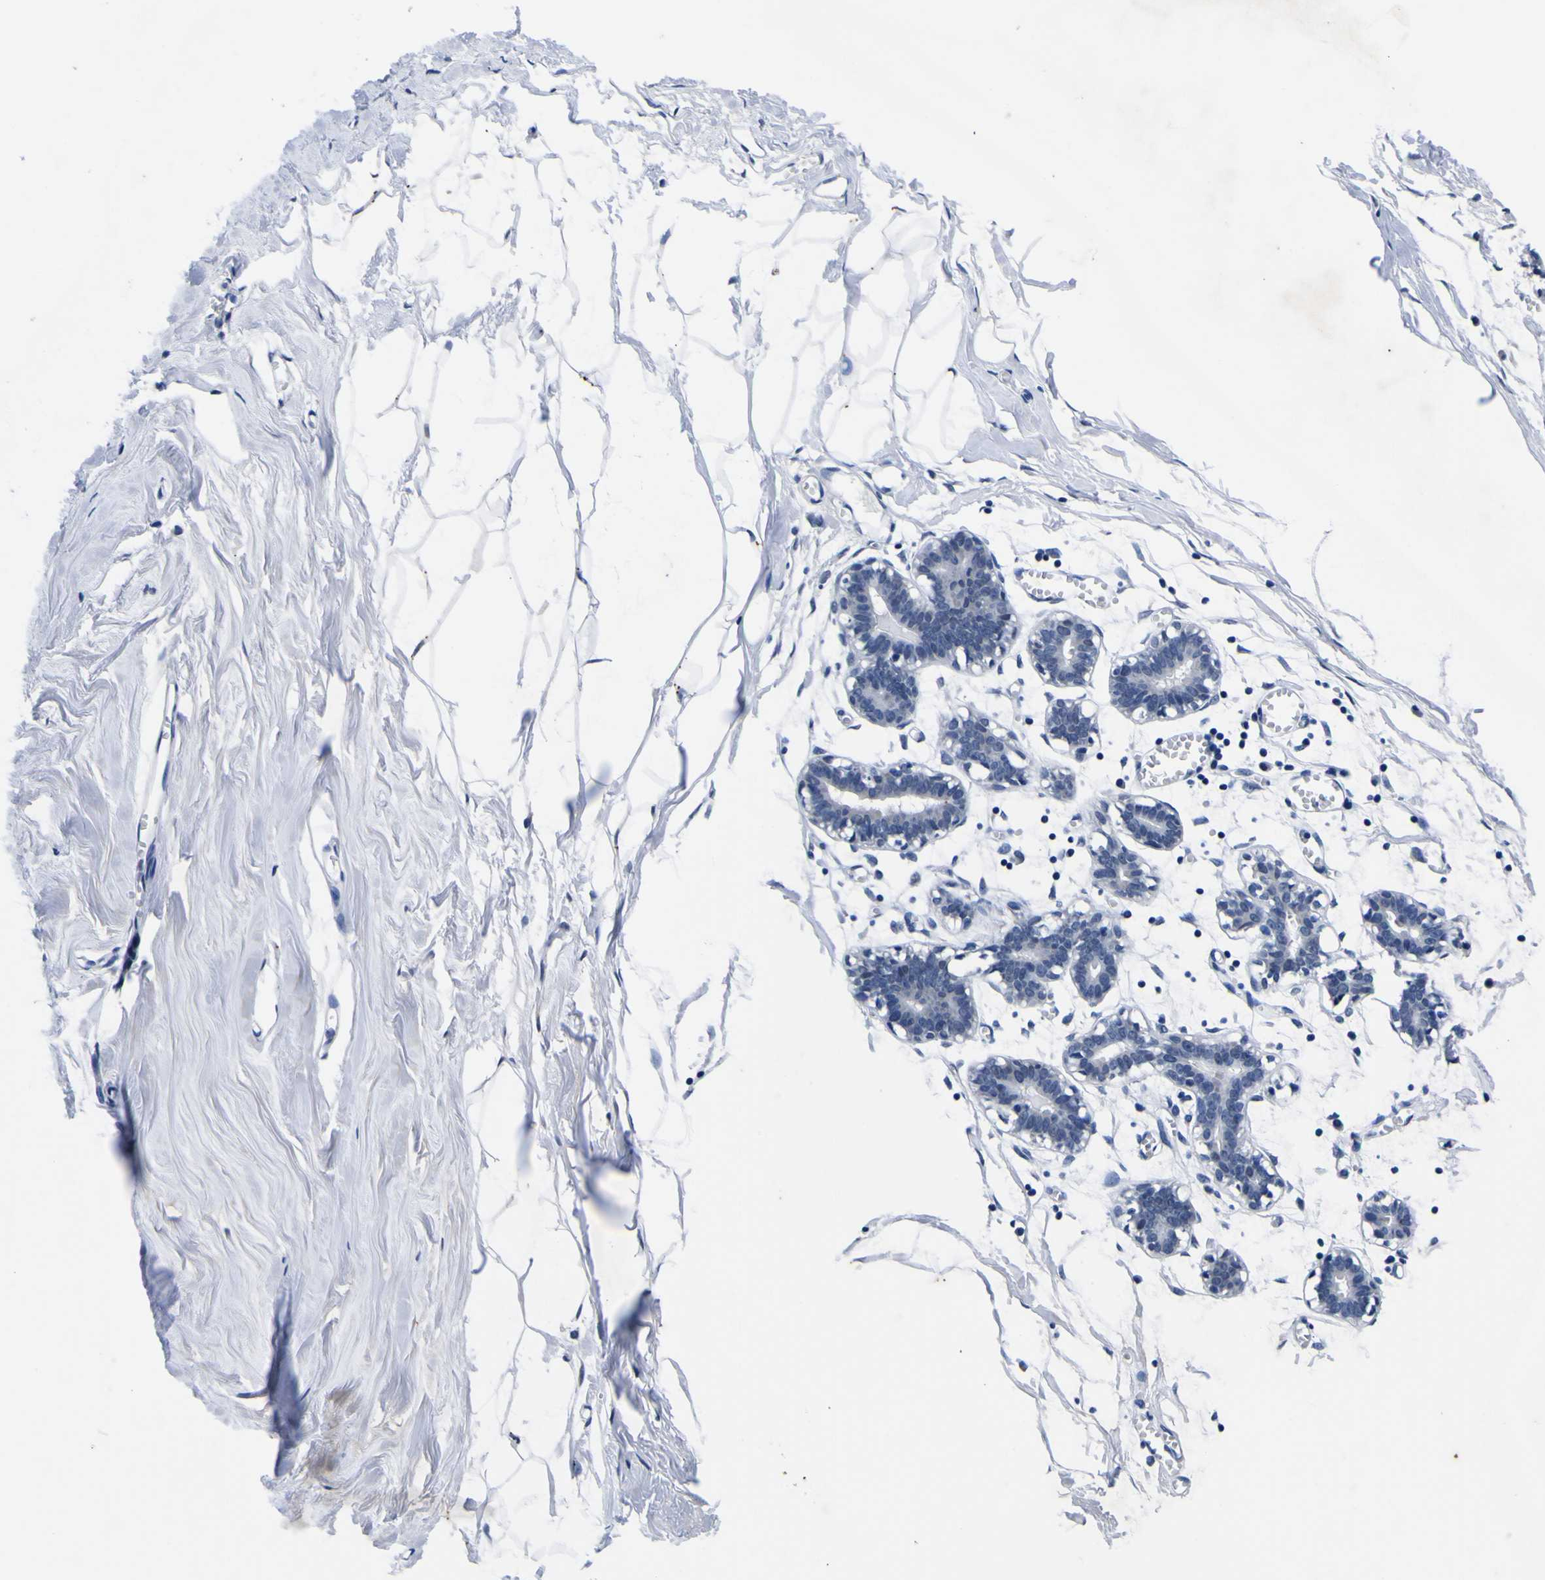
{"staining": {"intensity": "weak", "quantity": "<25%", "location": "cytoplasmic/membranous"}, "tissue": "breast", "cell_type": "Adipocytes", "image_type": "normal", "snomed": [{"axis": "morphology", "description": "Normal tissue, NOS"}, {"axis": "topography", "description": "Breast"}], "caption": "An IHC histopathology image of benign breast is shown. There is no staining in adipocytes of breast. (Immunohistochemistry (ihc), brightfield microscopy, high magnification).", "gene": "IGFLR1", "patient": {"sex": "female", "age": 27}}